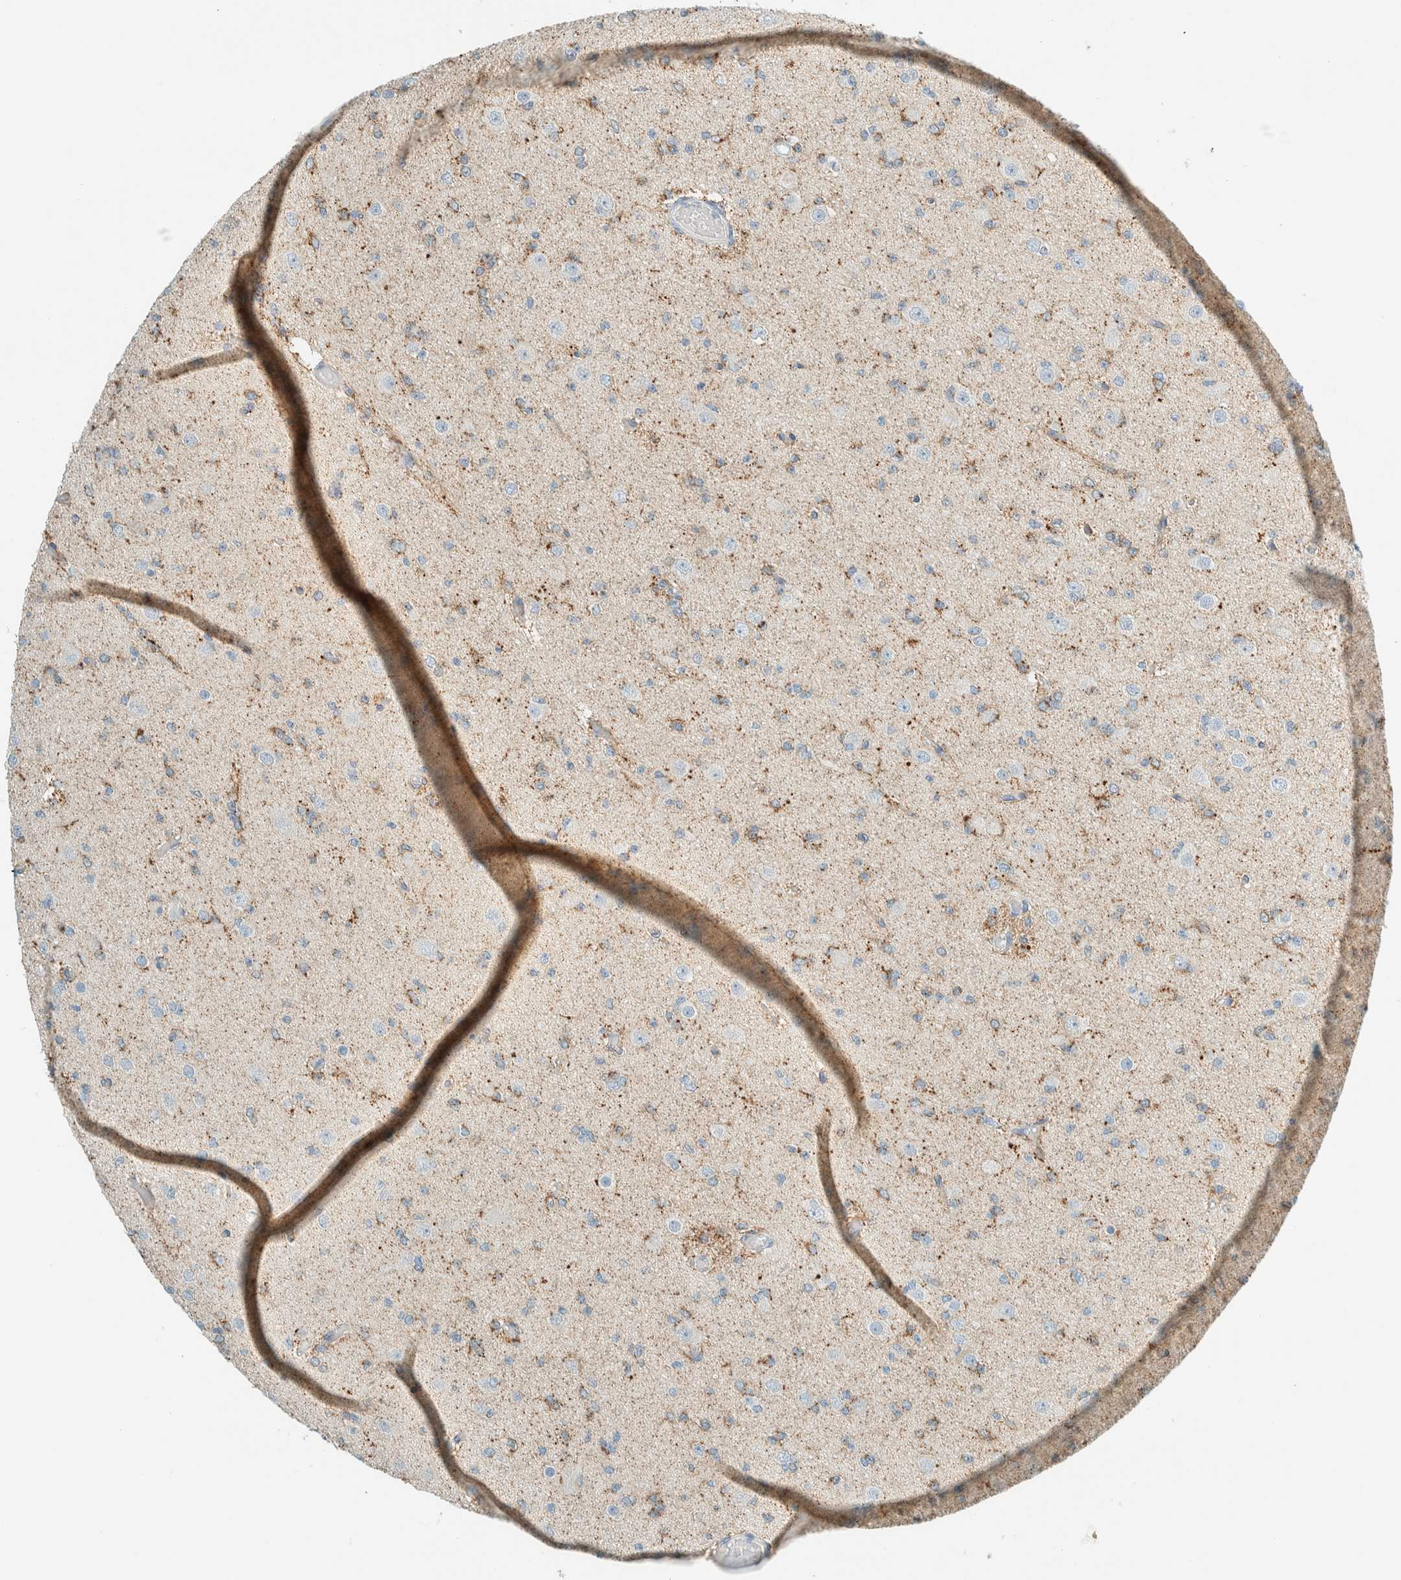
{"staining": {"intensity": "moderate", "quantity": "25%-75%", "location": "cytoplasmic/membranous"}, "tissue": "glioma", "cell_type": "Tumor cells", "image_type": "cancer", "snomed": [{"axis": "morphology", "description": "Glioma, malignant, Low grade"}, {"axis": "topography", "description": "Brain"}], "caption": "This histopathology image exhibits immunohistochemistry (IHC) staining of human malignant glioma (low-grade), with medium moderate cytoplasmic/membranous staining in approximately 25%-75% of tumor cells.", "gene": "ALDH7A1", "patient": {"sex": "female", "age": 22}}